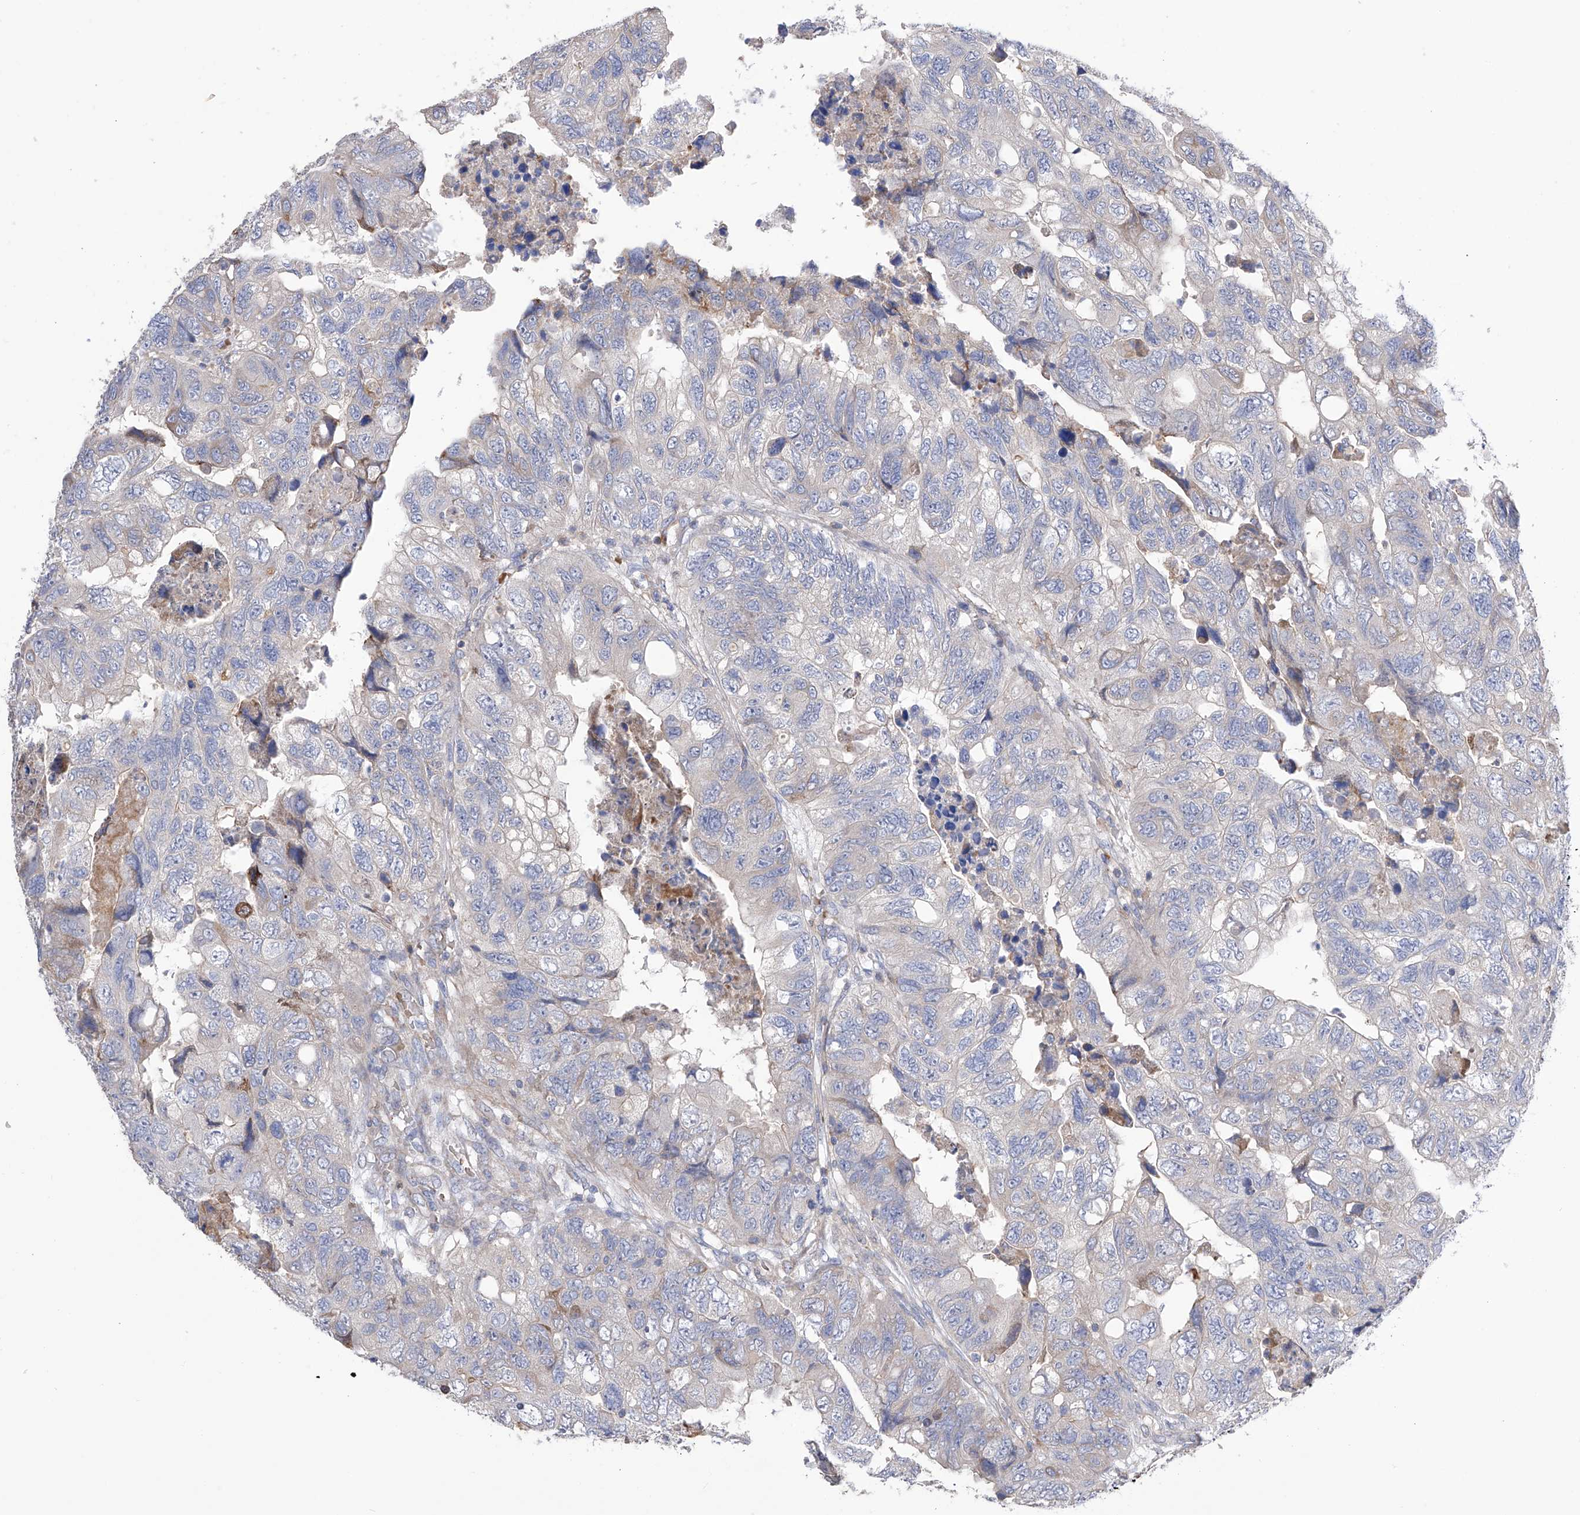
{"staining": {"intensity": "moderate", "quantity": "<25%", "location": "cytoplasmic/membranous"}, "tissue": "colorectal cancer", "cell_type": "Tumor cells", "image_type": "cancer", "snomed": [{"axis": "morphology", "description": "Adenocarcinoma, NOS"}, {"axis": "topography", "description": "Rectum"}], "caption": "Immunohistochemistry (DAB) staining of colorectal cancer (adenocarcinoma) shows moderate cytoplasmic/membranous protein staining in about <25% of tumor cells.", "gene": "NFATC4", "patient": {"sex": "male", "age": 63}}